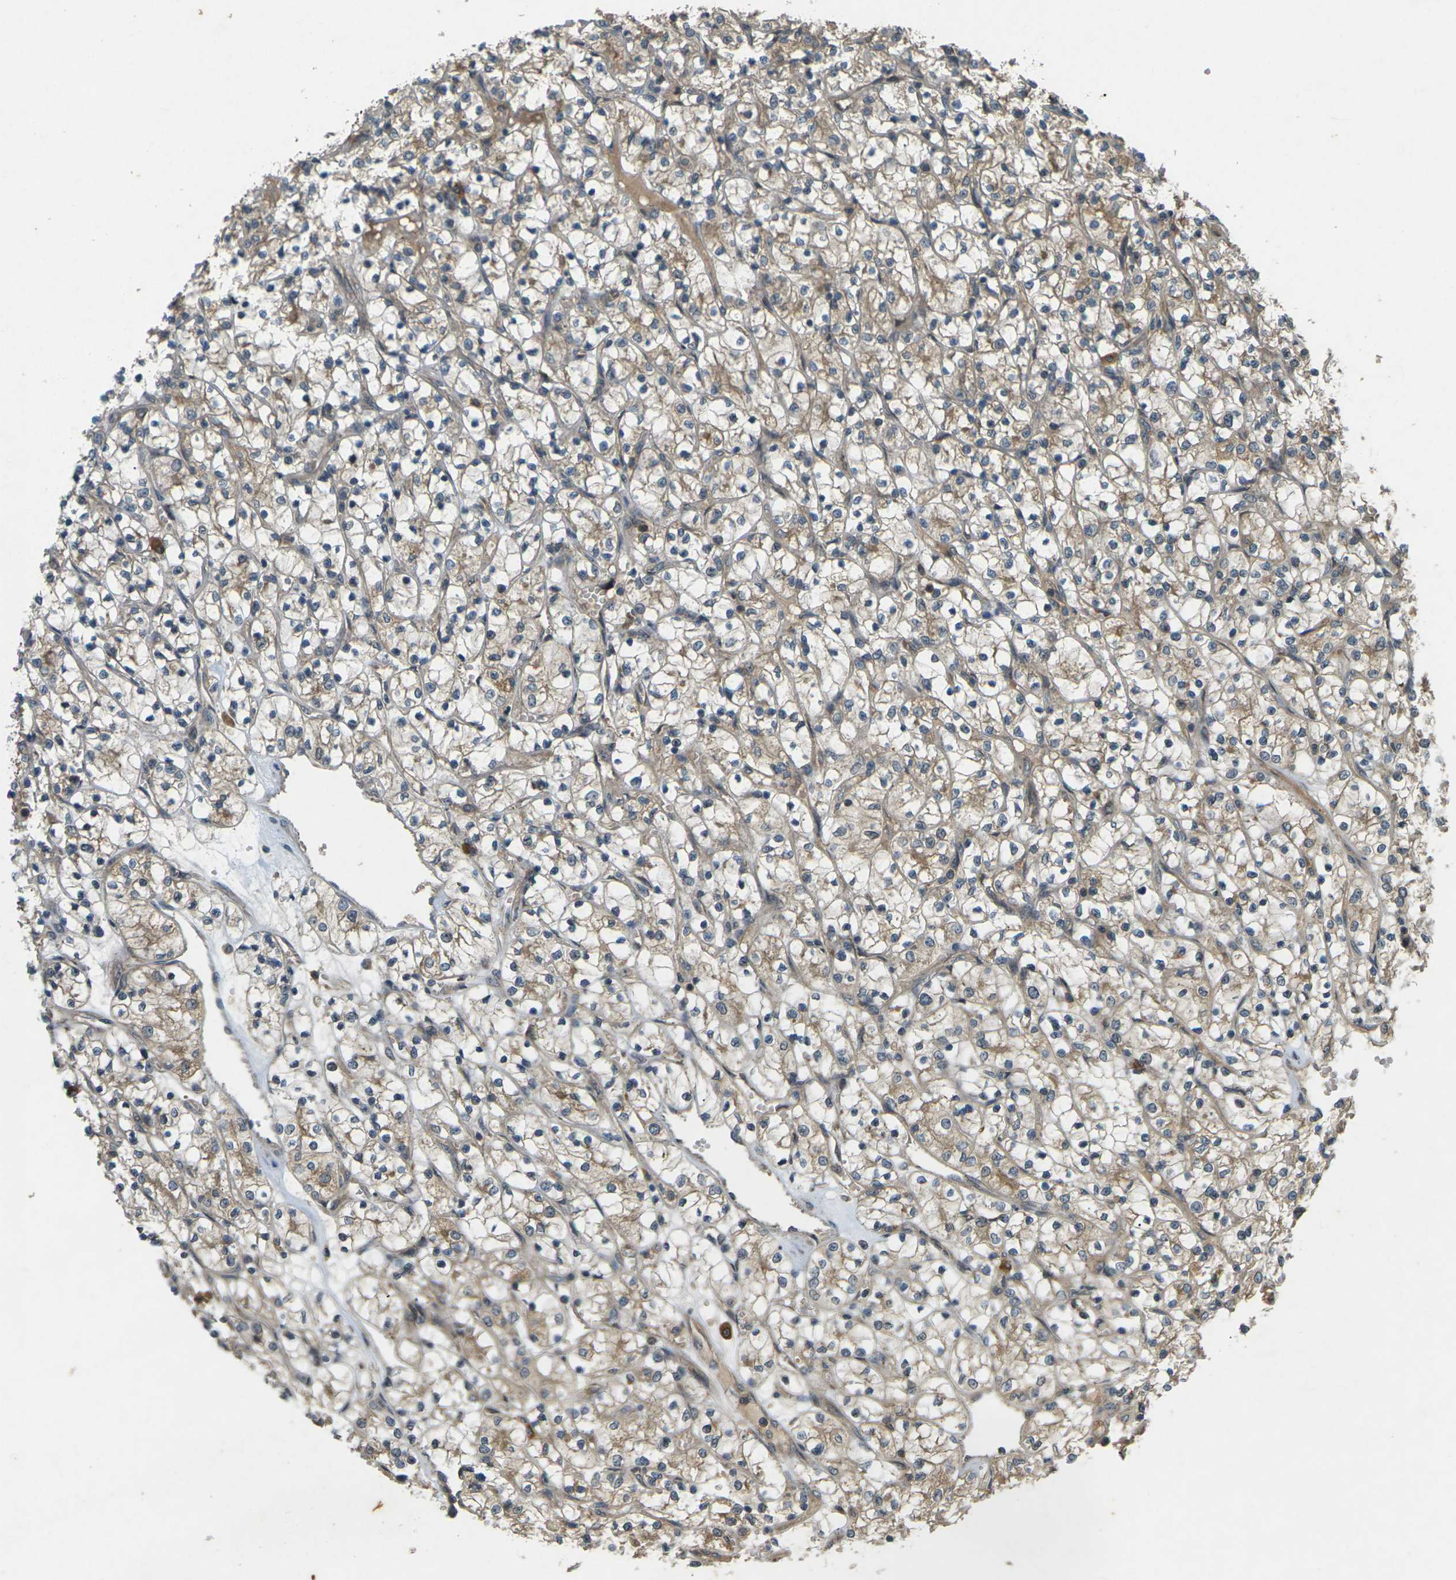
{"staining": {"intensity": "weak", "quantity": ">75%", "location": "cytoplasmic/membranous"}, "tissue": "renal cancer", "cell_type": "Tumor cells", "image_type": "cancer", "snomed": [{"axis": "morphology", "description": "Adenocarcinoma, NOS"}, {"axis": "topography", "description": "Kidney"}], "caption": "Renal adenocarcinoma stained for a protein (brown) exhibits weak cytoplasmic/membranous positive positivity in approximately >75% of tumor cells.", "gene": "TAP1", "patient": {"sex": "female", "age": 69}}